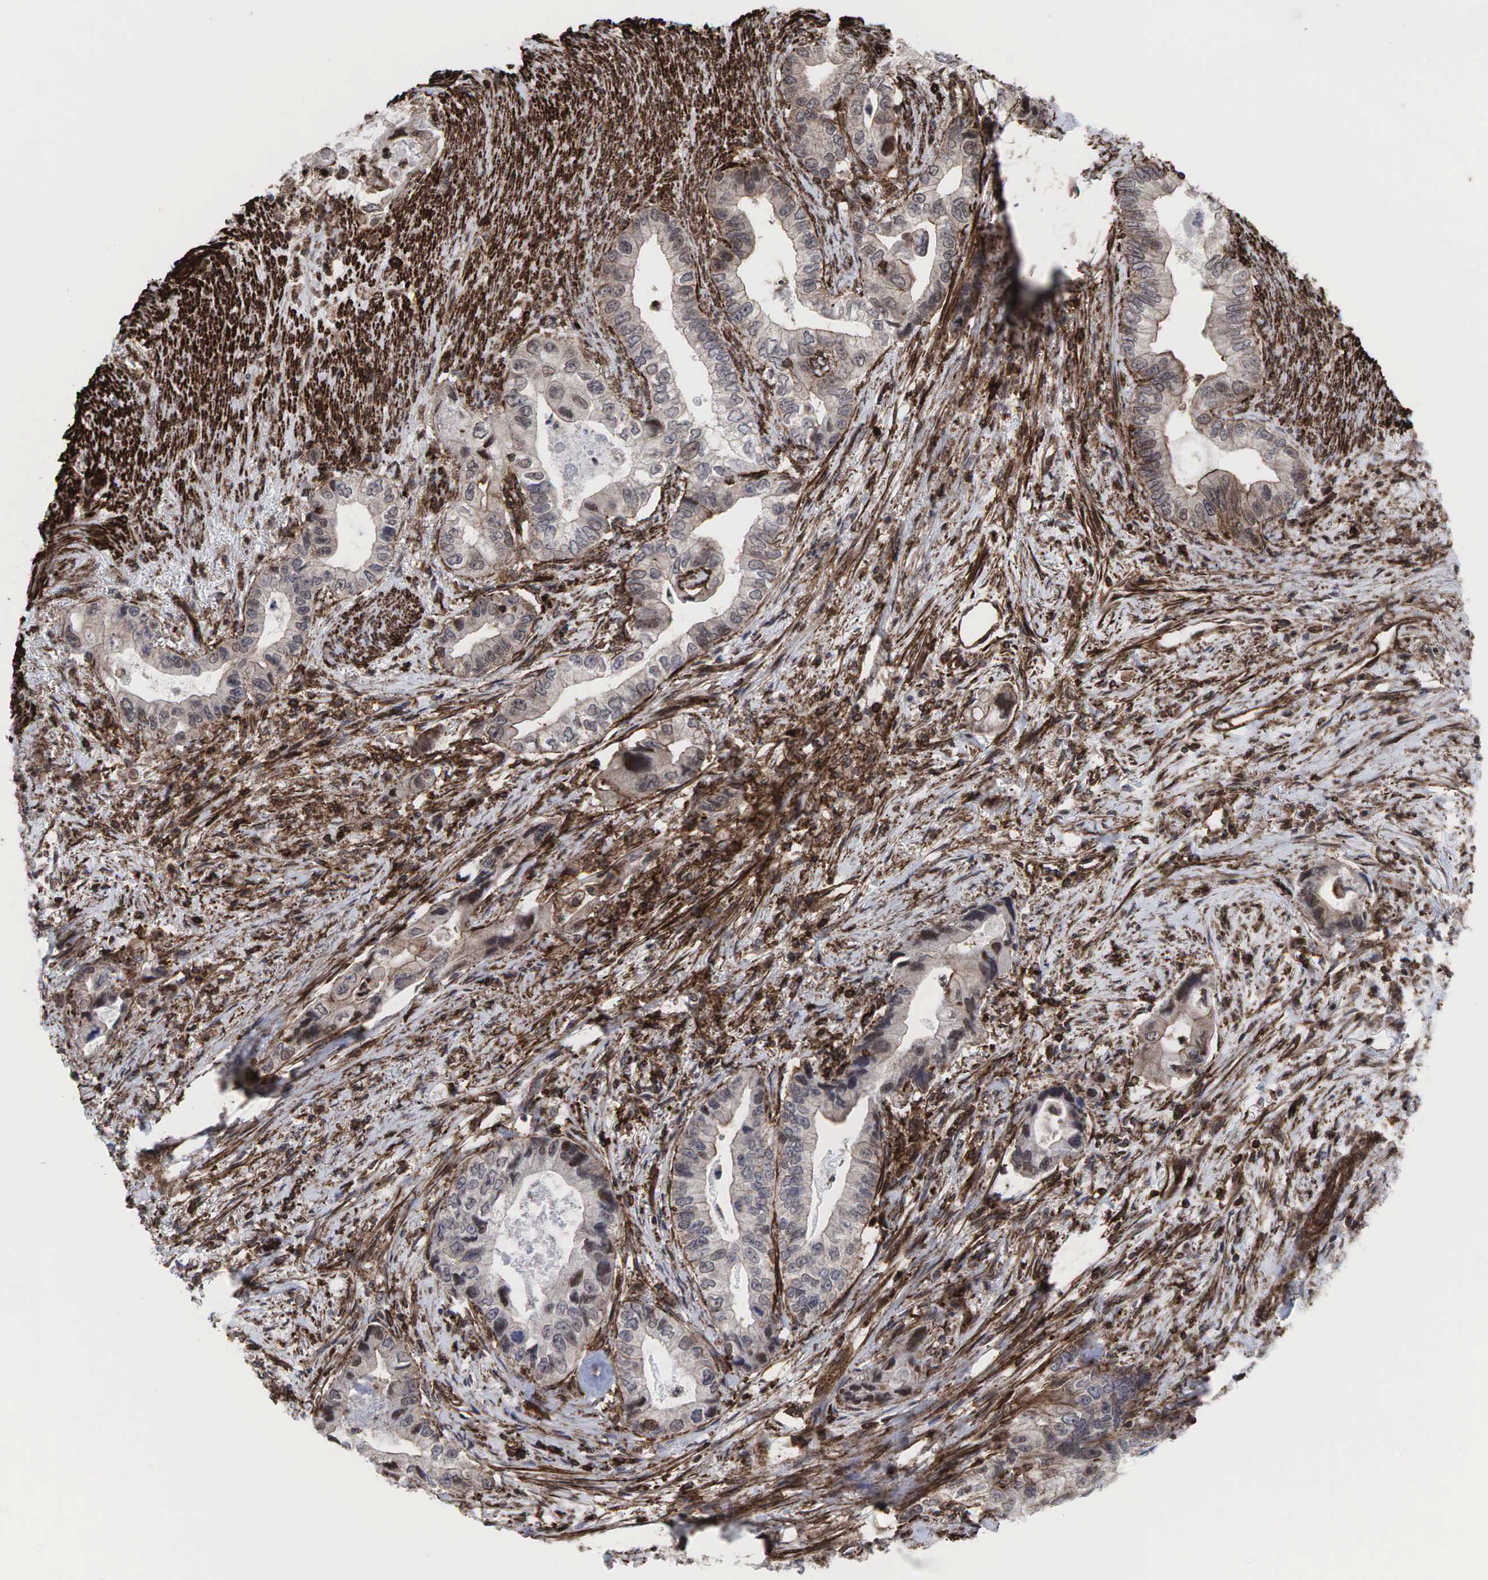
{"staining": {"intensity": "weak", "quantity": ">75%", "location": "cytoplasmic/membranous"}, "tissue": "pancreatic cancer", "cell_type": "Tumor cells", "image_type": "cancer", "snomed": [{"axis": "morphology", "description": "Adenocarcinoma, NOS"}, {"axis": "topography", "description": "Pancreas"}, {"axis": "topography", "description": "Stomach, upper"}], "caption": "Immunohistochemistry (IHC) (DAB) staining of pancreatic cancer displays weak cytoplasmic/membranous protein expression in approximately >75% of tumor cells.", "gene": "GPRASP1", "patient": {"sex": "male", "age": 77}}